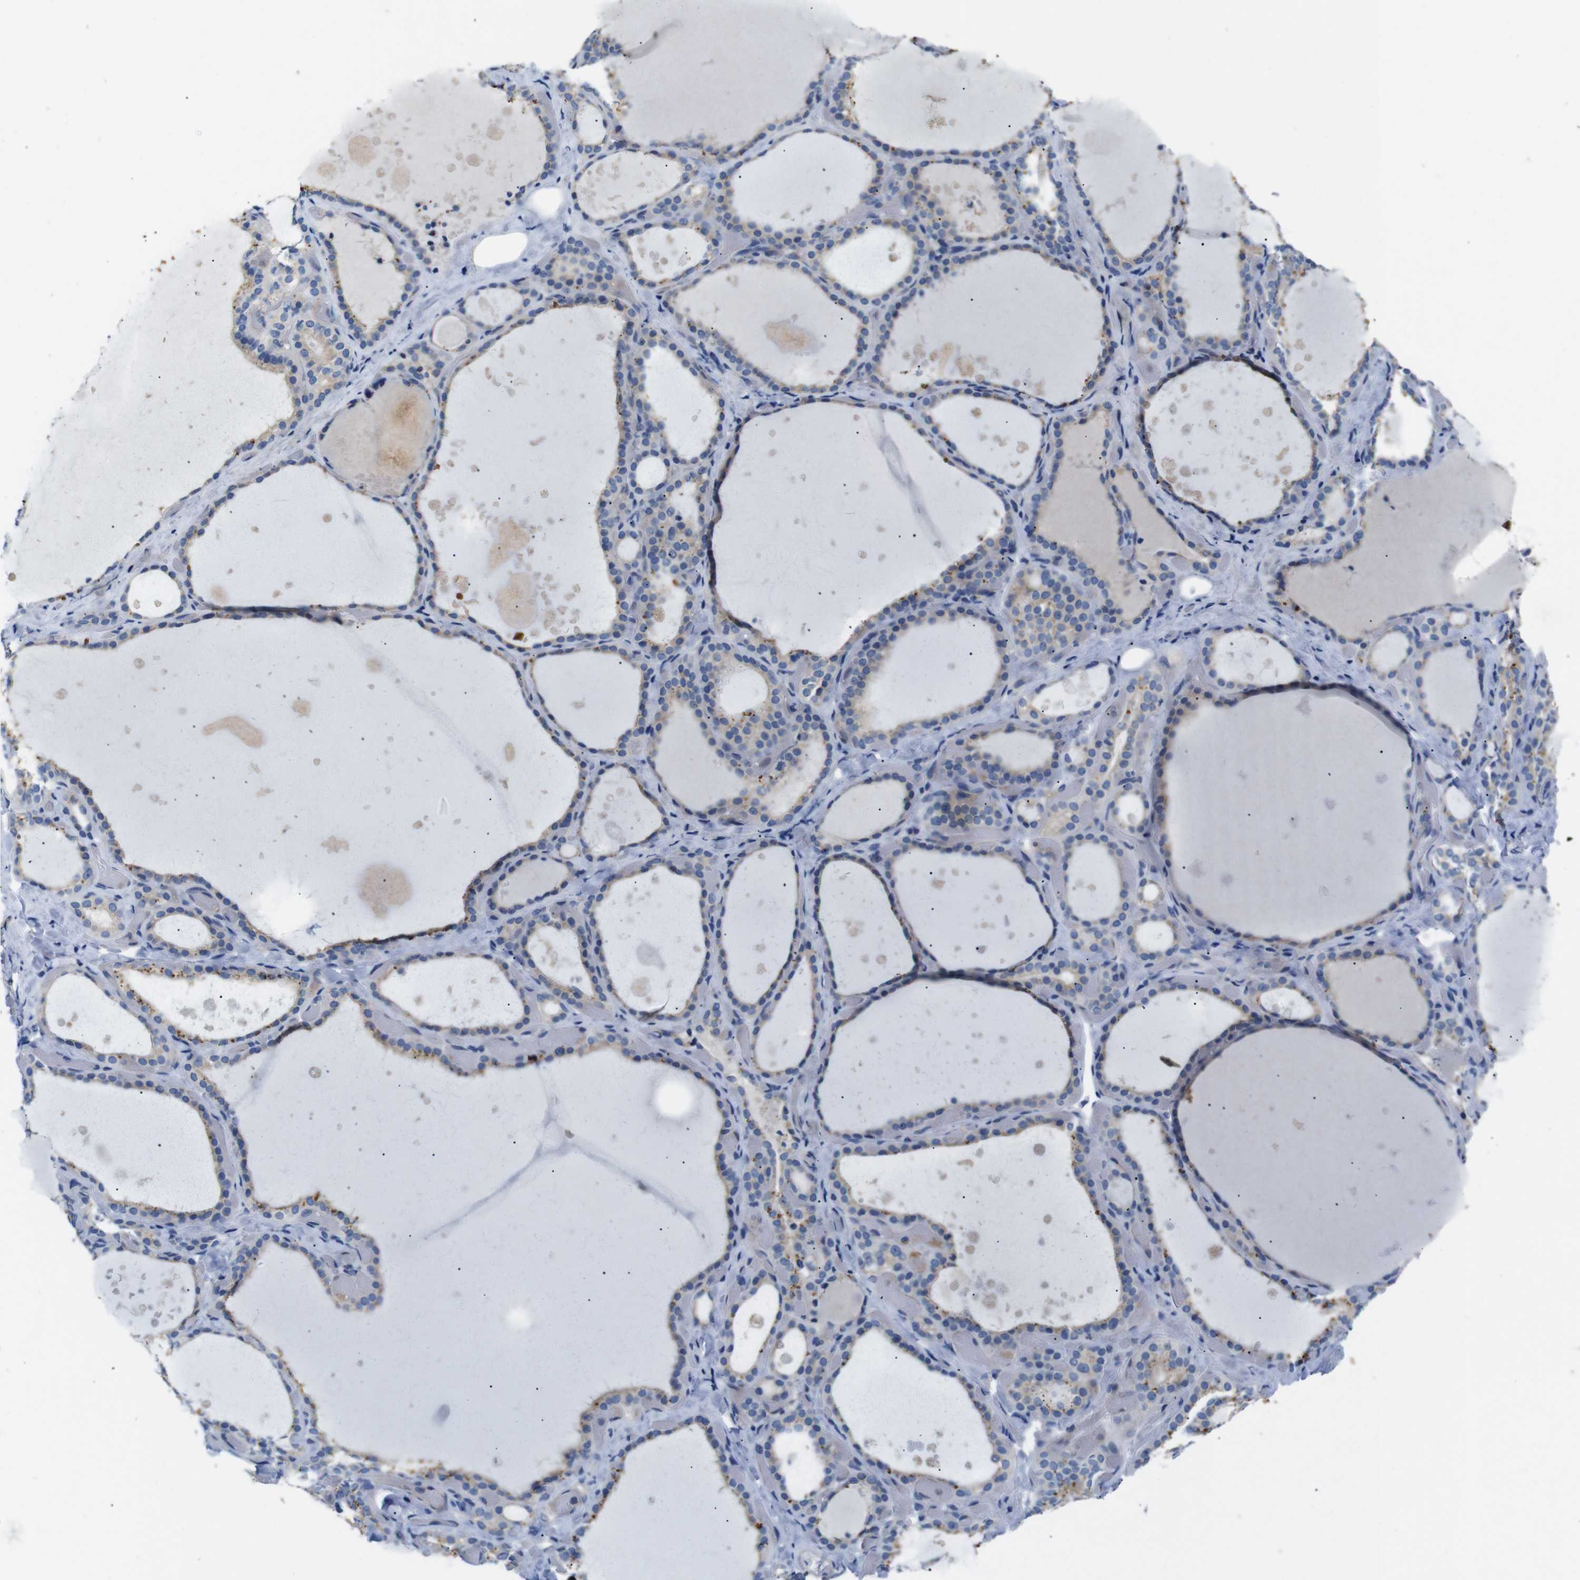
{"staining": {"intensity": "moderate", "quantity": ">75%", "location": "cytoplasmic/membranous"}, "tissue": "thyroid gland", "cell_type": "Glandular cells", "image_type": "normal", "snomed": [{"axis": "morphology", "description": "Normal tissue, NOS"}, {"axis": "topography", "description": "Thyroid gland"}], "caption": "Protein staining of benign thyroid gland shows moderate cytoplasmic/membranous positivity in approximately >75% of glandular cells.", "gene": "DCP1A", "patient": {"sex": "female", "age": 44}}